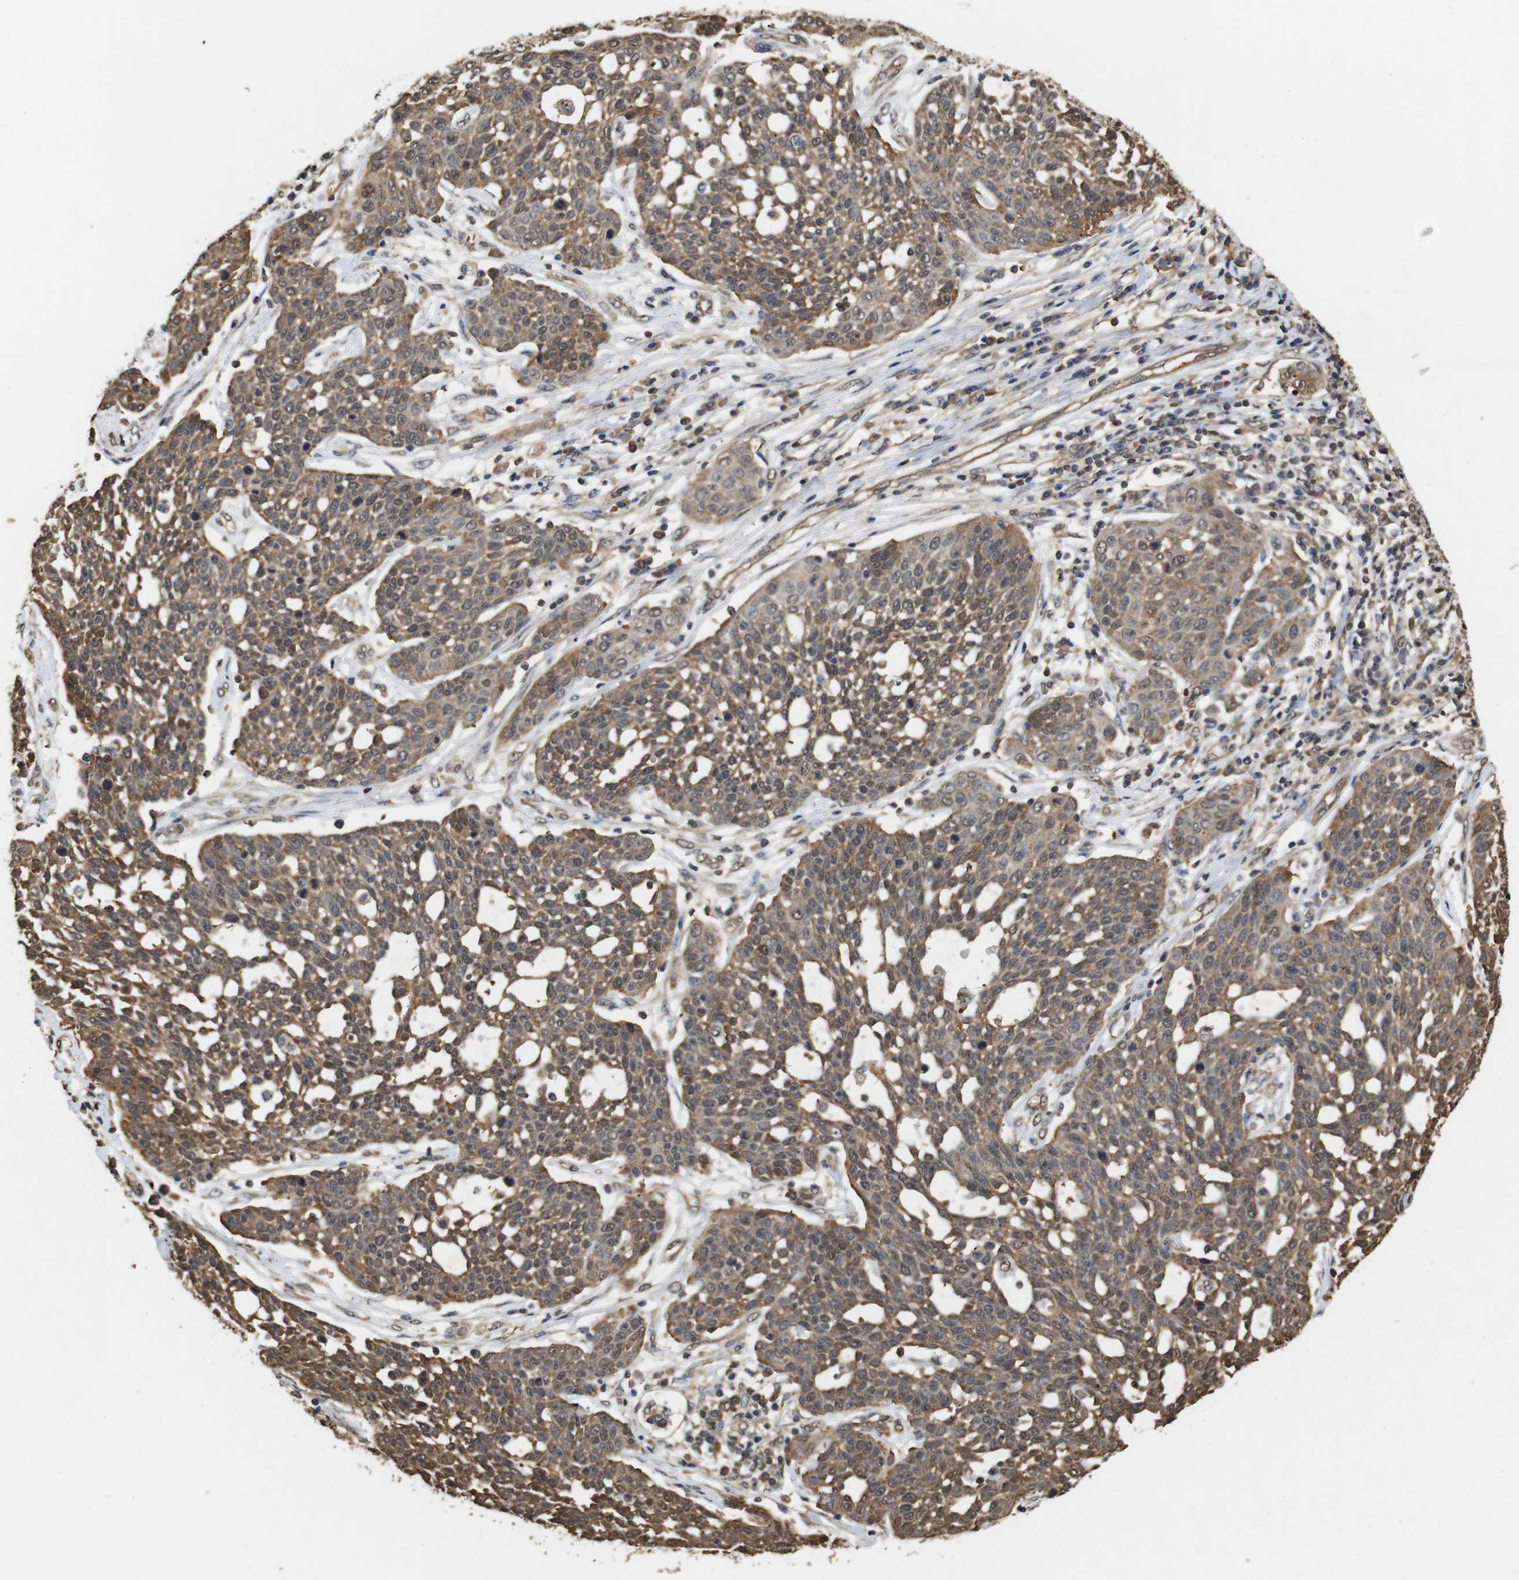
{"staining": {"intensity": "moderate", "quantity": ">75%", "location": "cytoplasmic/membranous,nuclear"}, "tissue": "cervical cancer", "cell_type": "Tumor cells", "image_type": "cancer", "snomed": [{"axis": "morphology", "description": "Squamous cell carcinoma, NOS"}, {"axis": "topography", "description": "Cervix"}], "caption": "This is an image of immunohistochemistry staining of squamous cell carcinoma (cervical), which shows moderate positivity in the cytoplasmic/membranous and nuclear of tumor cells.", "gene": "SUMO3", "patient": {"sex": "female", "age": 34}}